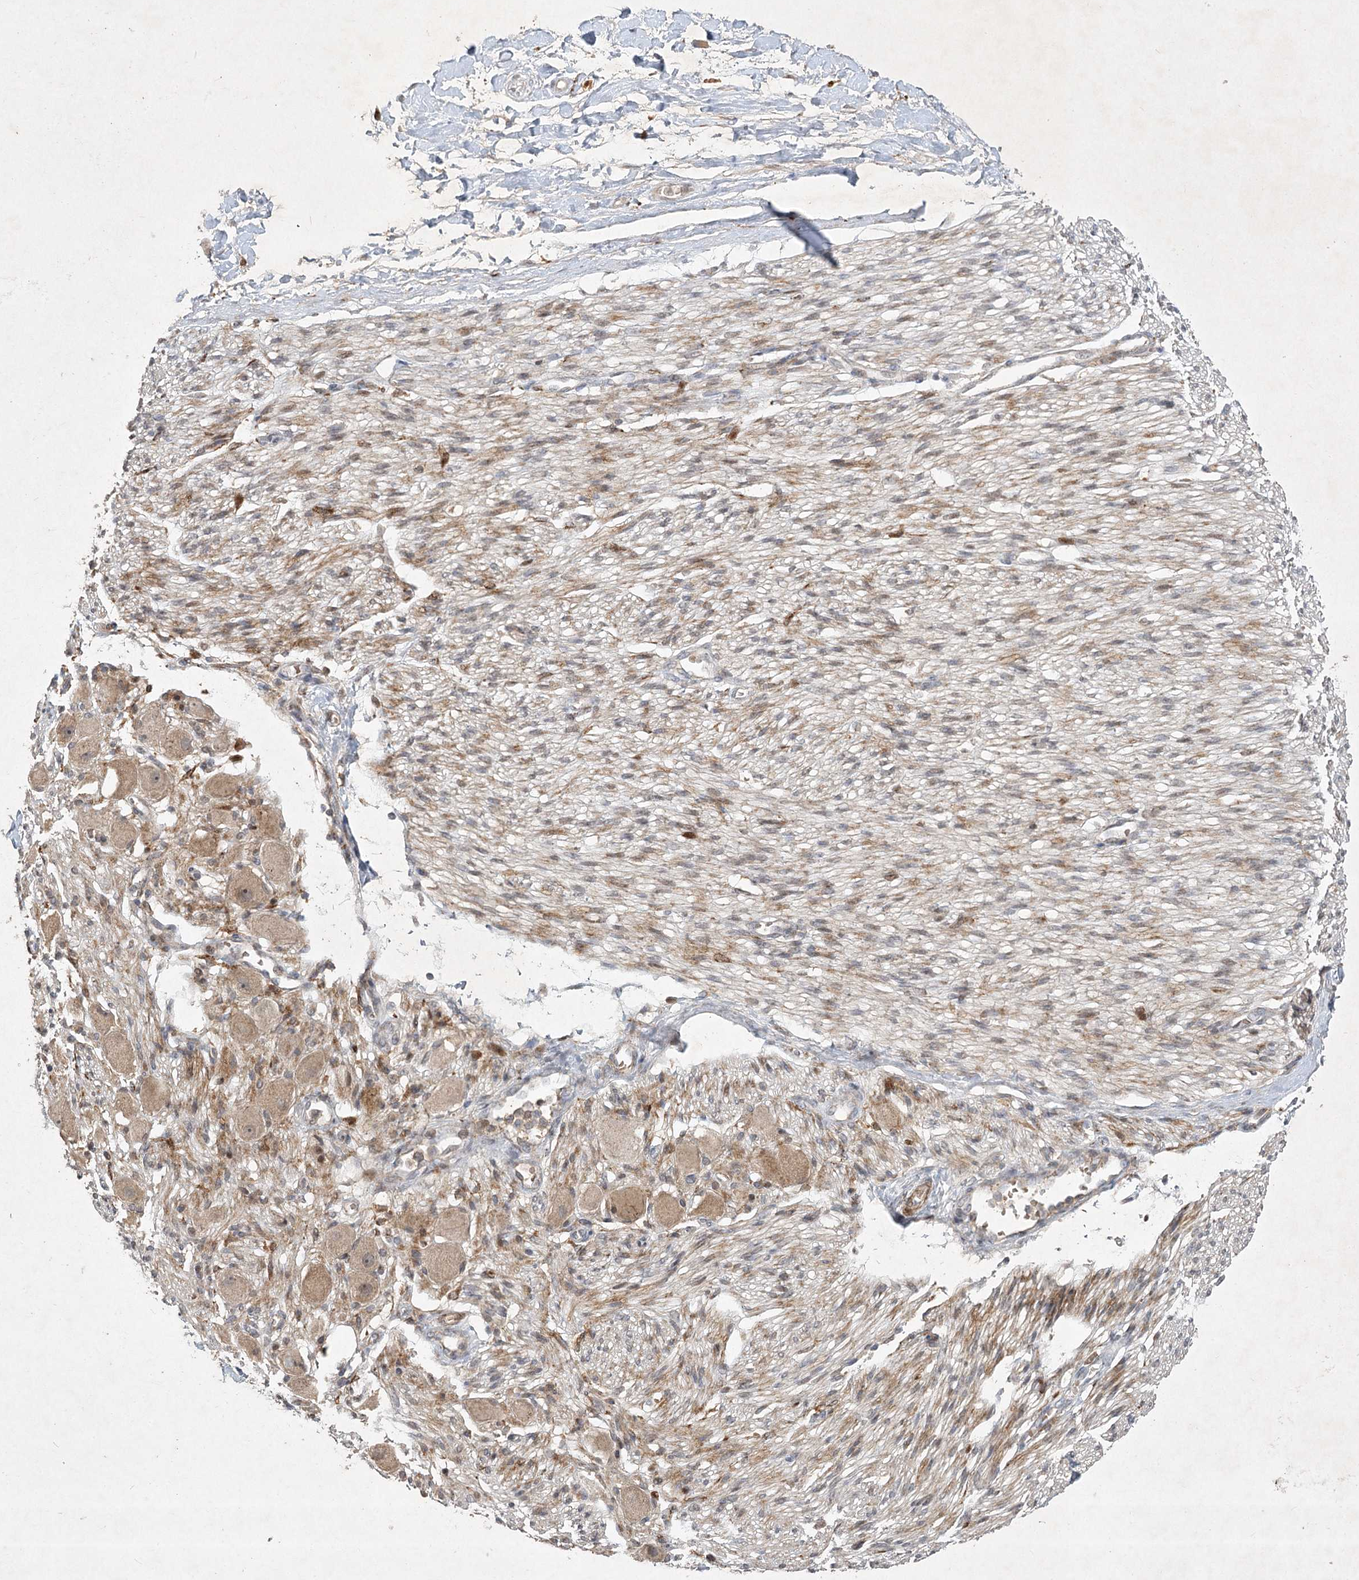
{"staining": {"intensity": "moderate", "quantity": "25%-75%", "location": "cytoplasmic/membranous"}, "tissue": "adipose tissue", "cell_type": "Adipocytes", "image_type": "normal", "snomed": [{"axis": "morphology", "description": "Normal tissue, NOS"}, {"axis": "topography", "description": "Kidney"}, {"axis": "topography", "description": "Peripheral nerve tissue"}], "caption": "Immunohistochemistry (DAB) staining of normal human adipose tissue demonstrates moderate cytoplasmic/membranous protein positivity in about 25%-75% of adipocytes.", "gene": "KBTBD4", "patient": {"sex": "male", "age": 7}}